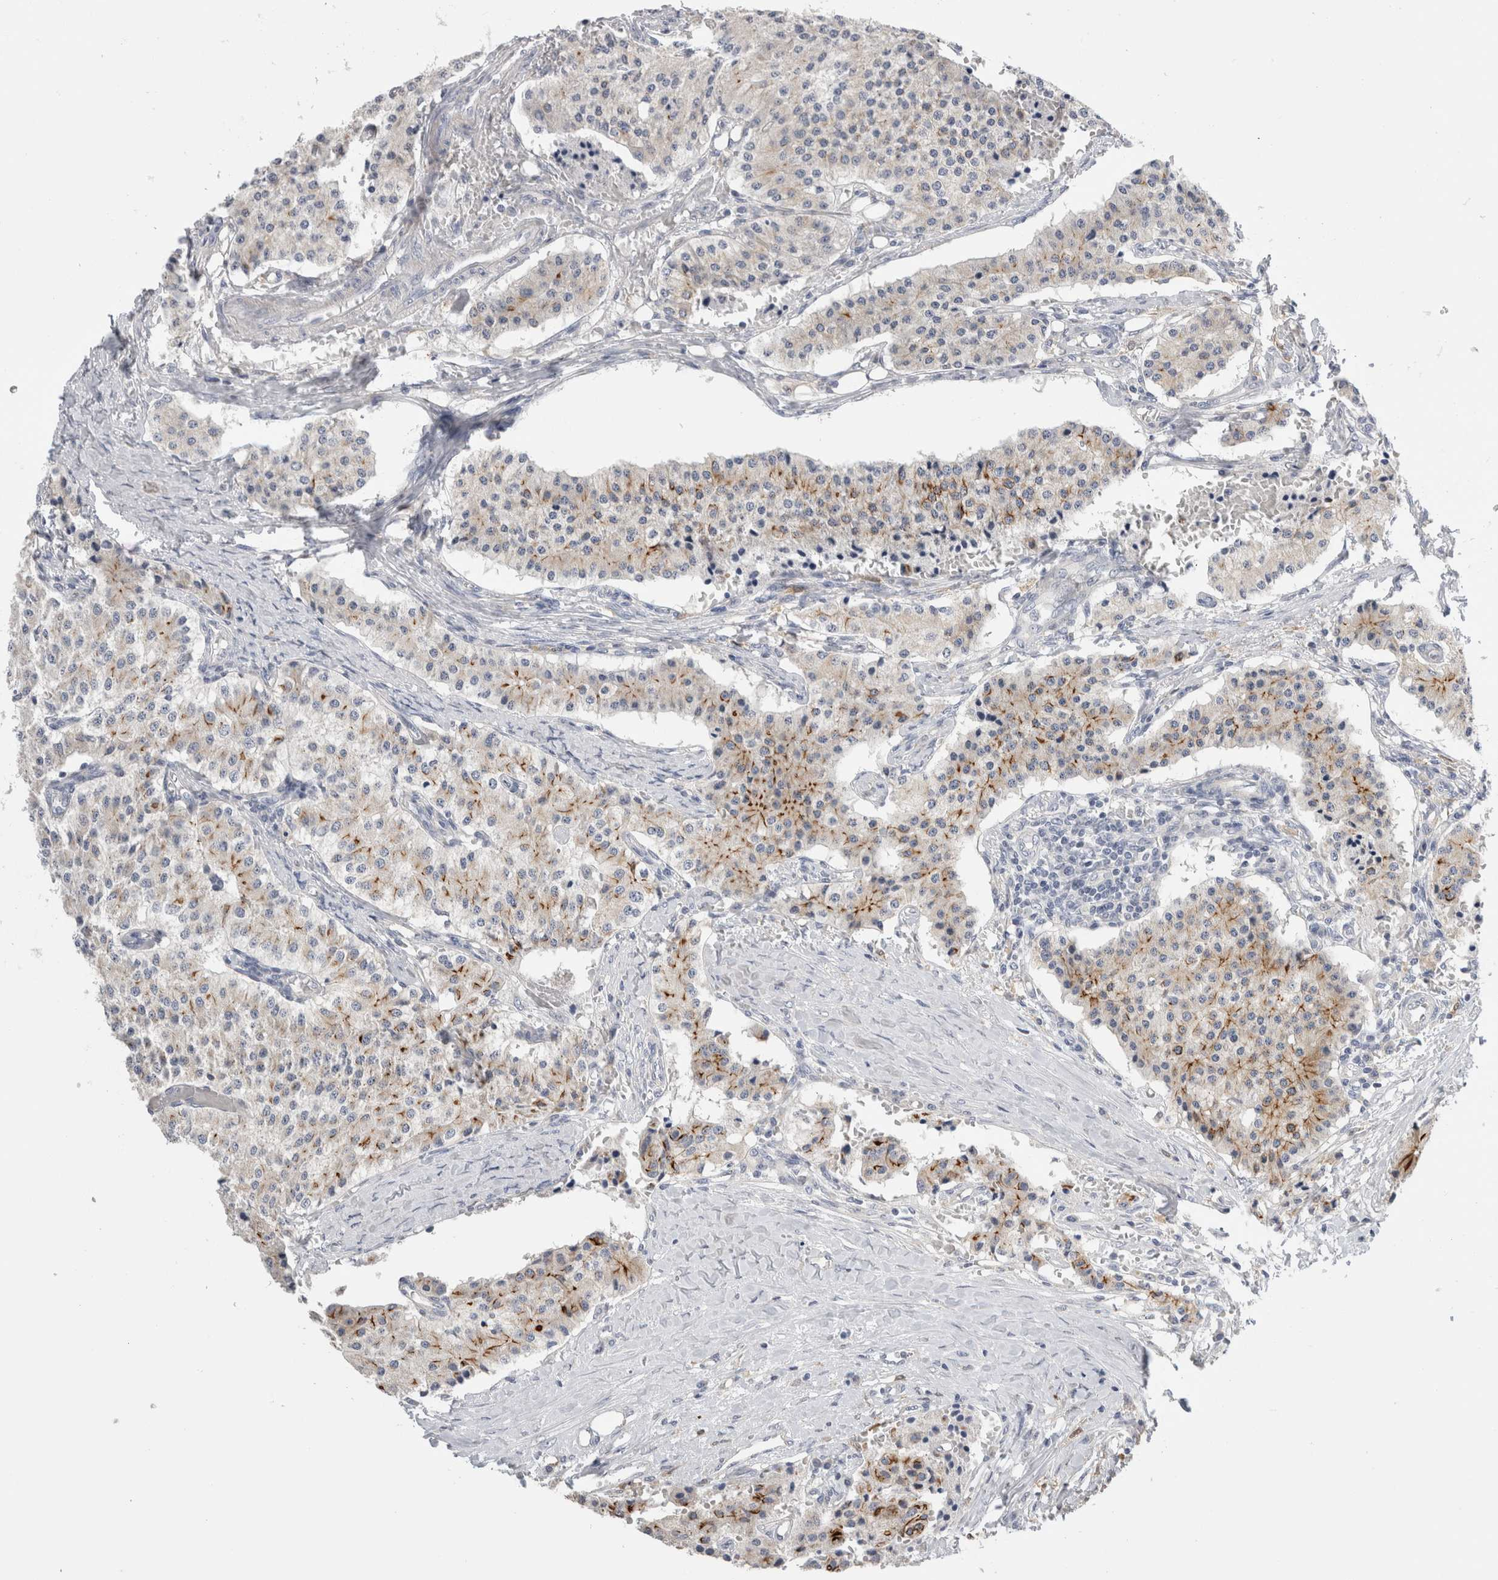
{"staining": {"intensity": "strong", "quantity": "<25%", "location": "cytoplasmic/membranous"}, "tissue": "carcinoid", "cell_type": "Tumor cells", "image_type": "cancer", "snomed": [{"axis": "morphology", "description": "Carcinoid, malignant, NOS"}, {"axis": "topography", "description": "Colon"}], "caption": "Protein analysis of carcinoid tissue shows strong cytoplasmic/membranous staining in approximately <25% of tumor cells.", "gene": "SLC20A2", "patient": {"sex": "female", "age": 52}}